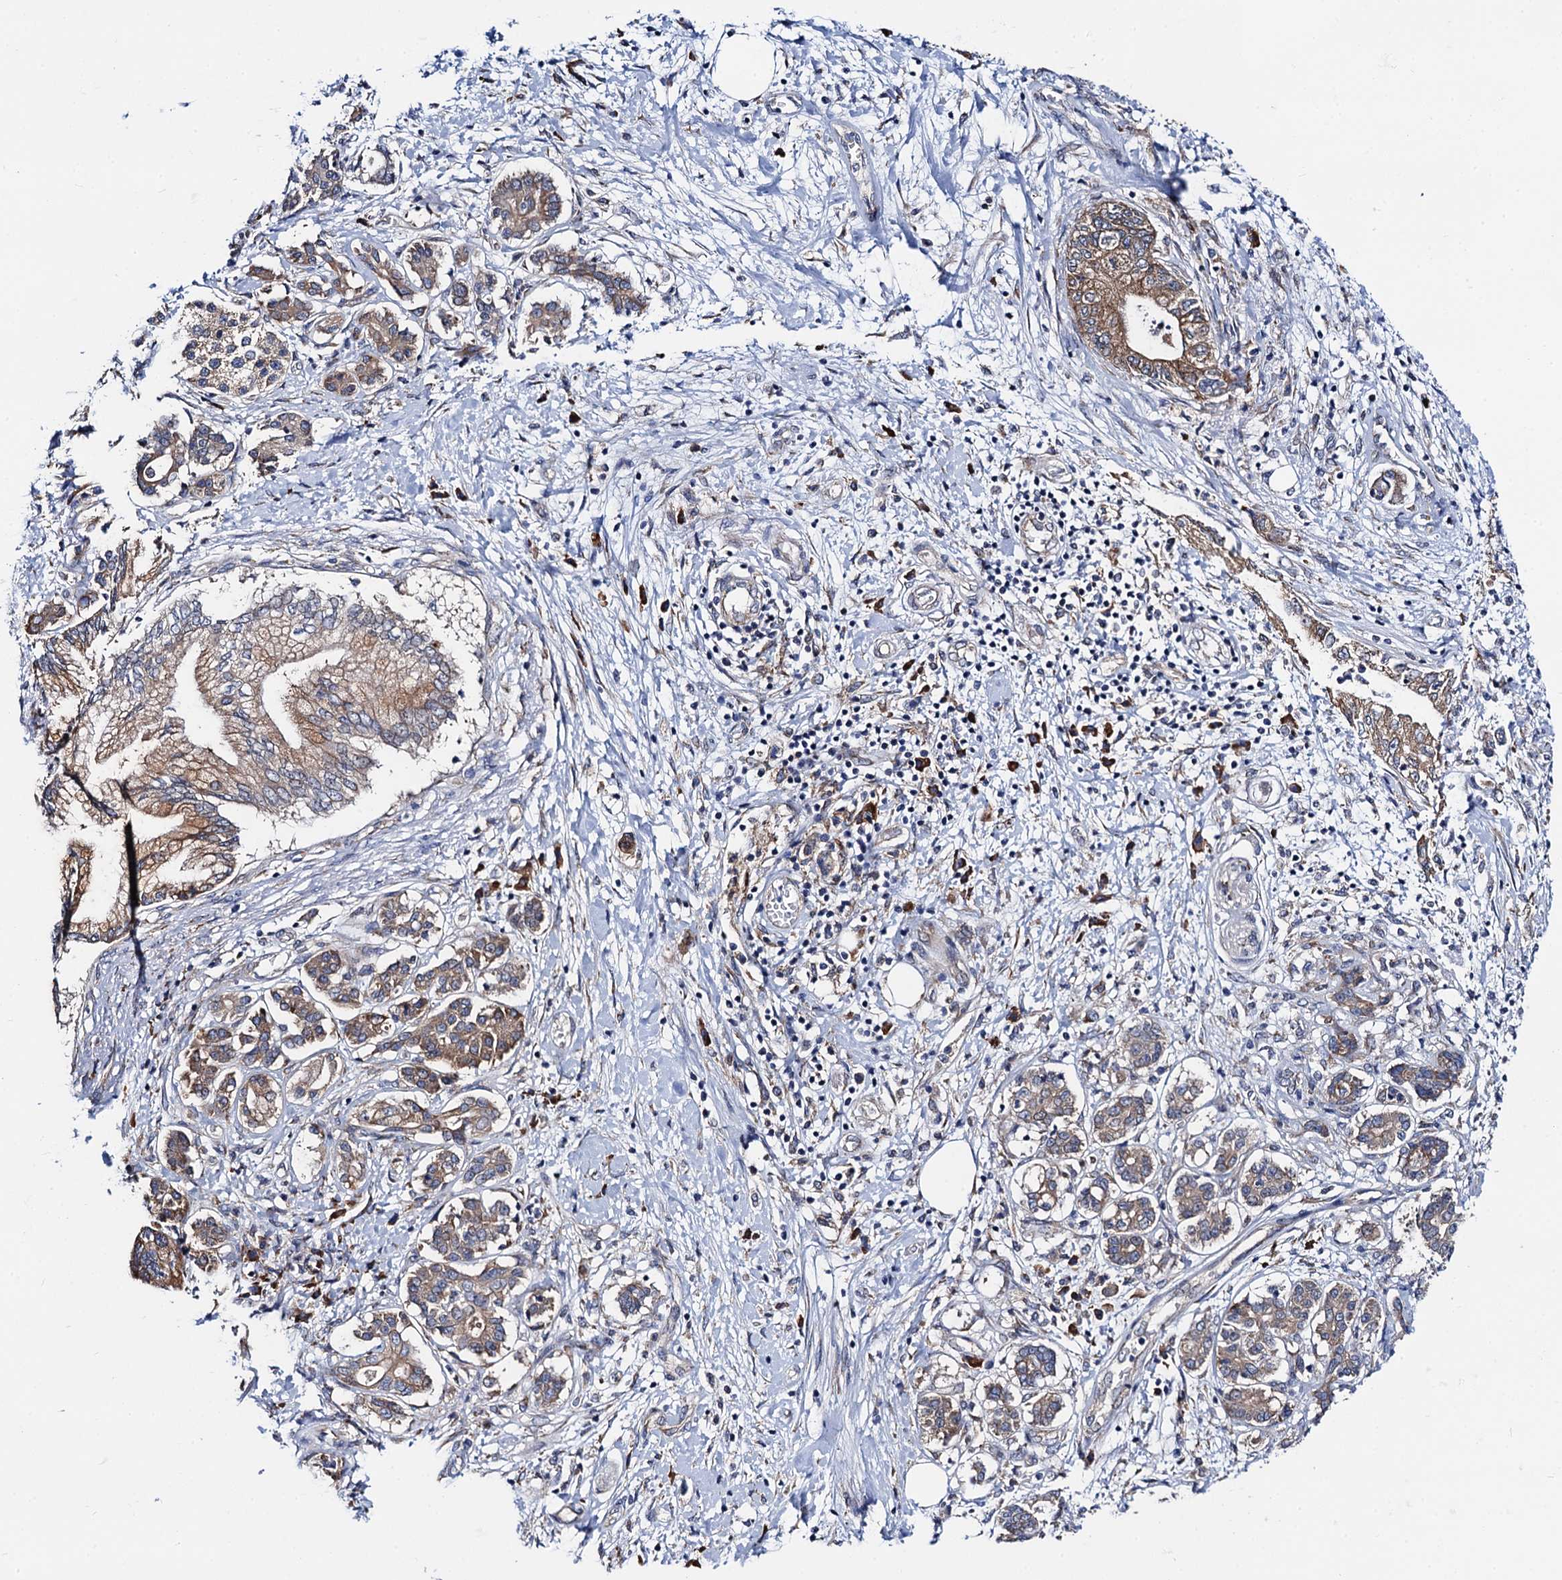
{"staining": {"intensity": "moderate", "quantity": ">75%", "location": "cytoplasmic/membranous"}, "tissue": "pancreatic cancer", "cell_type": "Tumor cells", "image_type": "cancer", "snomed": [{"axis": "morphology", "description": "Adenocarcinoma, NOS"}, {"axis": "topography", "description": "Pancreas"}], "caption": "High-magnification brightfield microscopy of pancreatic adenocarcinoma stained with DAB (3,3'-diaminobenzidine) (brown) and counterstained with hematoxylin (blue). tumor cells exhibit moderate cytoplasmic/membranous expression is identified in approximately>75% of cells.", "gene": "PGLS", "patient": {"sex": "female", "age": 73}}